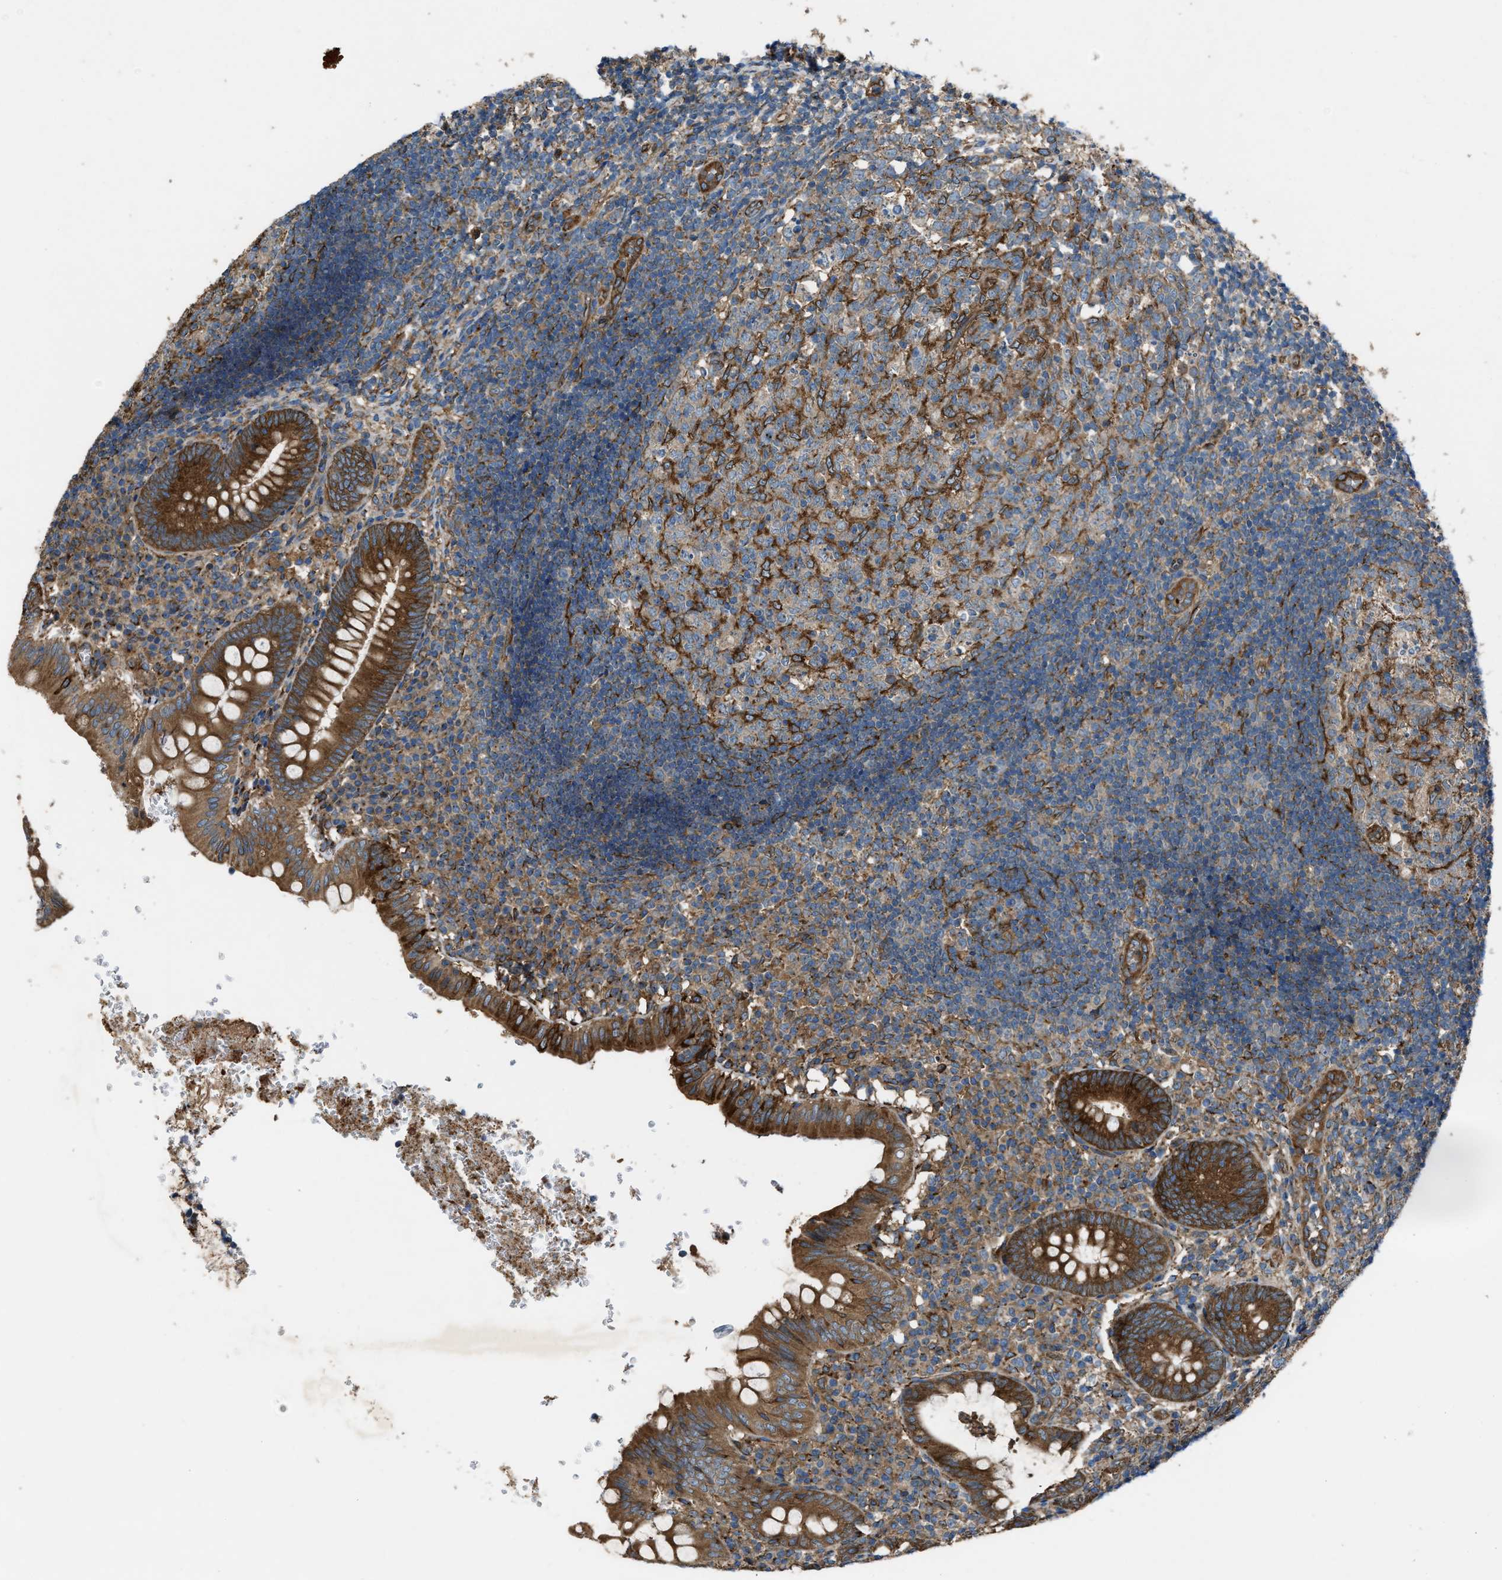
{"staining": {"intensity": "strong", "quantity": ">75%", "location": "cytoplasmic/membranous"}, "tissue": "appendix", "cell_type": "Glandular cells", "image_type": "normal", "snomed": [{"axis": "morphology", "description": "Normal tissue, NOS"}, {"axis": "topography", "description": "Appendix"}], "caption": "Human appendix stained with a brown dye shows strong cytoplasmic/membranous positive positivity in about >75% of glandular cells.", "gene": "TRPC1", "patient": {"sex": "male", "age": 8}}